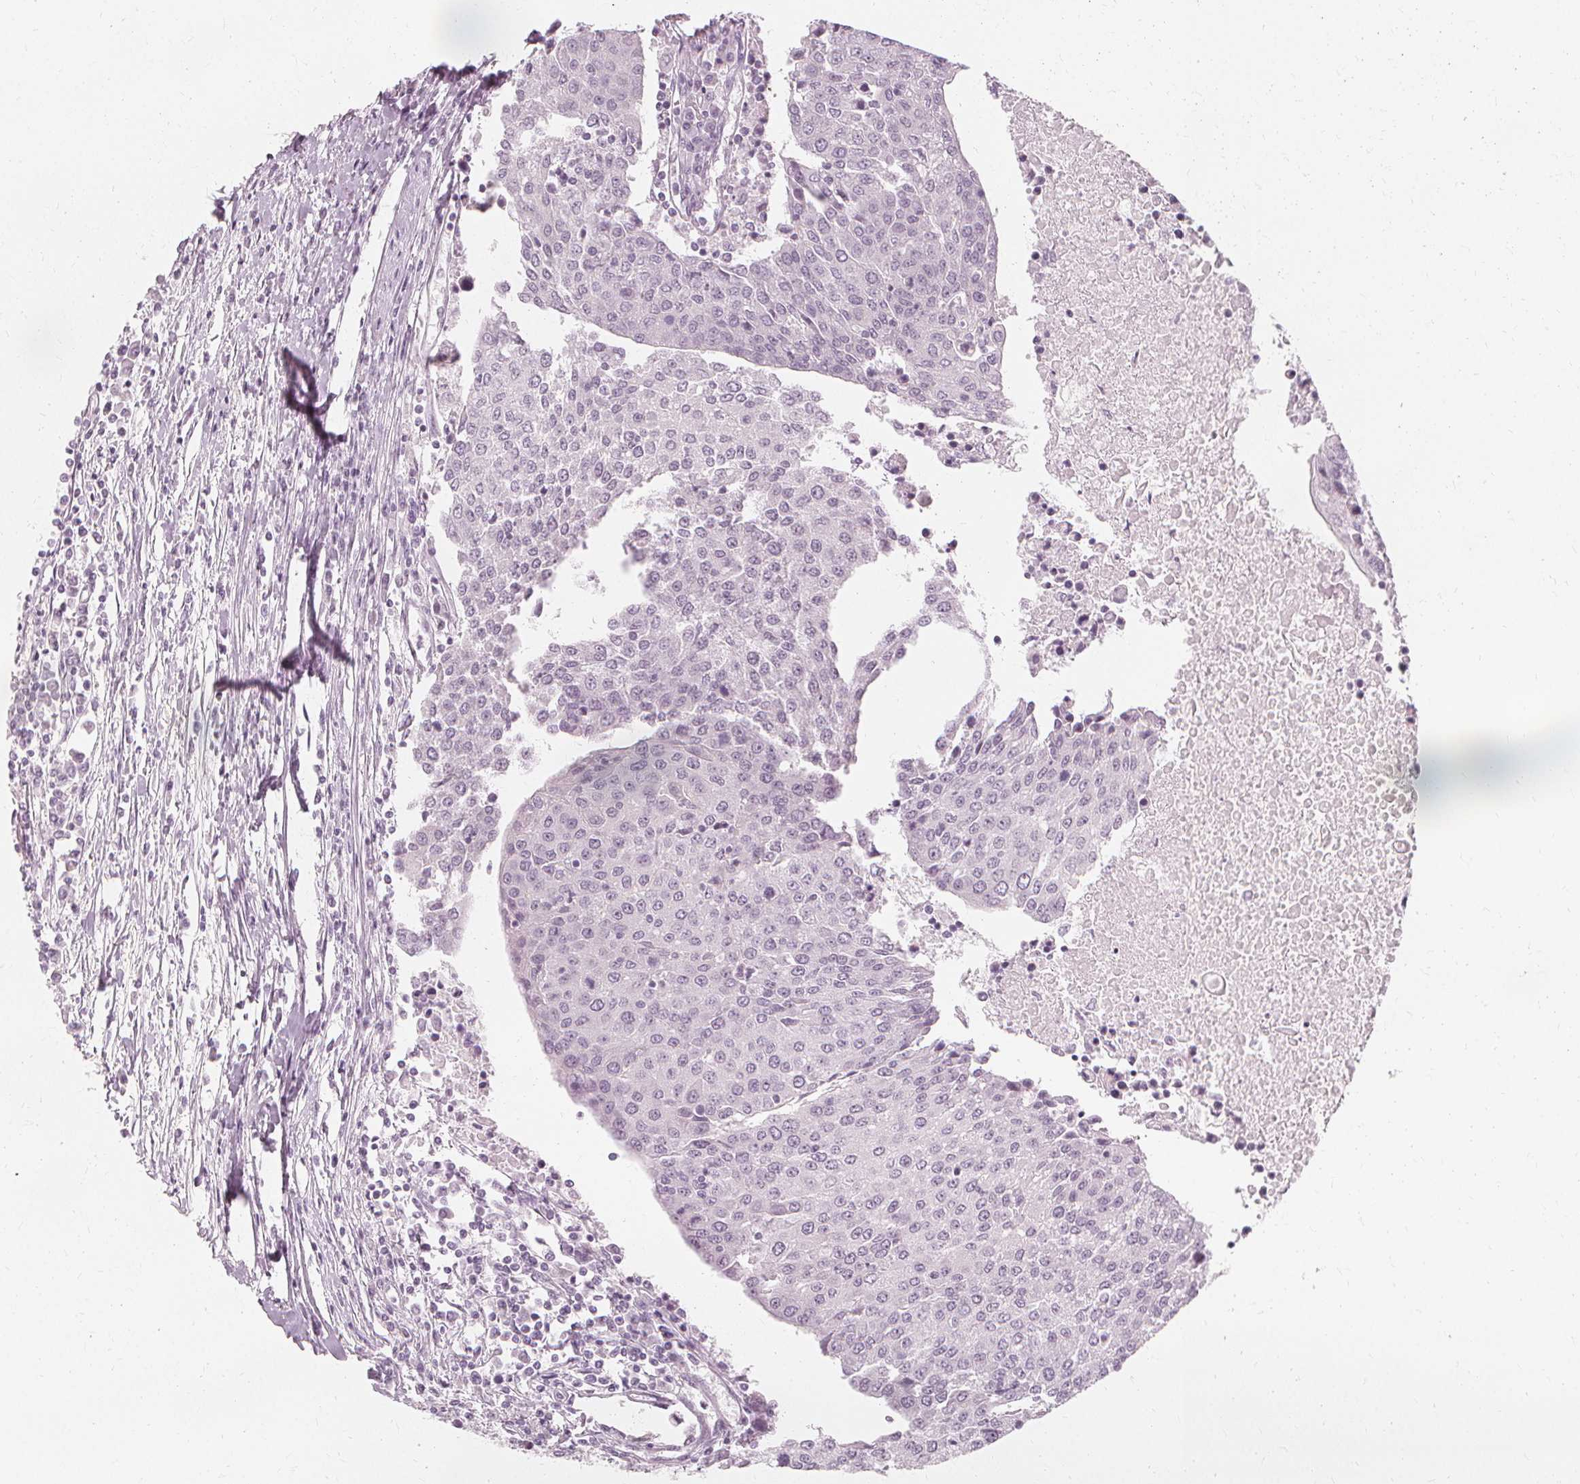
{"staining": {"intensity": "negative", "quantity": "none", "location": "none"}, "tissue": "urothelial cancer", "cell_type": "Tumor cells", "image_type": "cancer", "snomed": [{"axis": "morphology", "description": "Urothelial carcinoma, High grade"}, {"axis": "topography", "description": "Urinary bladder"}], "caption": "Immunohistochemistry (IHC) photomicrograph of neoplastic tissue: urothelial cancer stained with DAB exhibits no significant protein staining in tumor cells.", "gene": "NXPE1", "patient": {"sex": "female", "age": 85}}